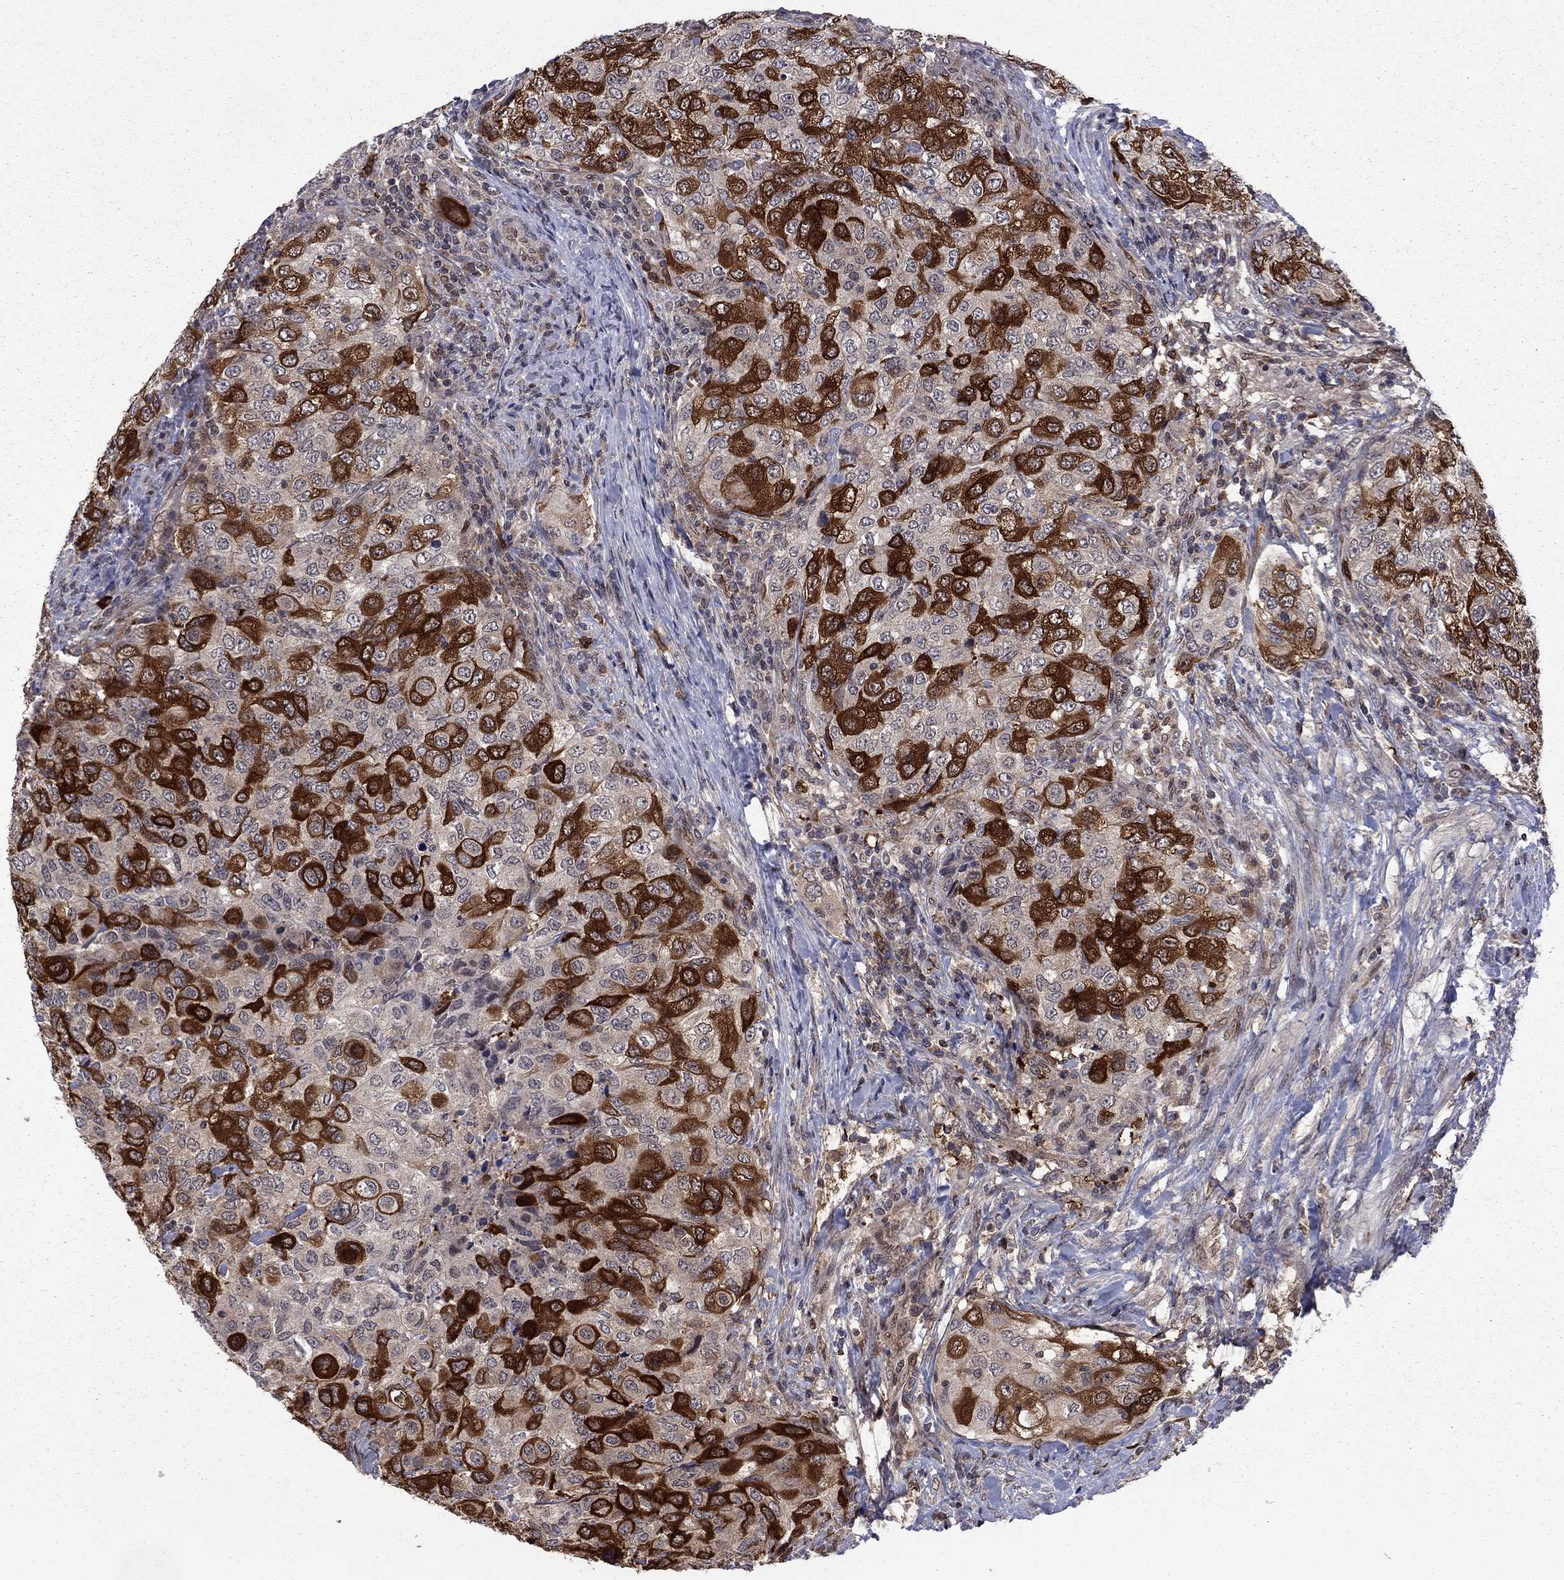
{"staining": {"intensity": "strong", "quantity": "25%-75%", "location": "cytoplasmic/membranous"}, "tissue": "urothelial cancer", "cell_type": "Tumor cells", "image_type": "cancer", "snomed": [{"axis": "morphology", "description": "Urothelial carcinoma, High grade"}, {"axis": "topography", "description": "Urinary bladder"}], "caption": "Approximately 25%-75% of tumor cells in urothelial carcinoma (high-grade) exhibit strong cytoplasmic/membranous protein expression as visualized by brown immunohistochemical staining.", "gene": "GPAA1", "patient": {"sex": "female", "age": 78}}